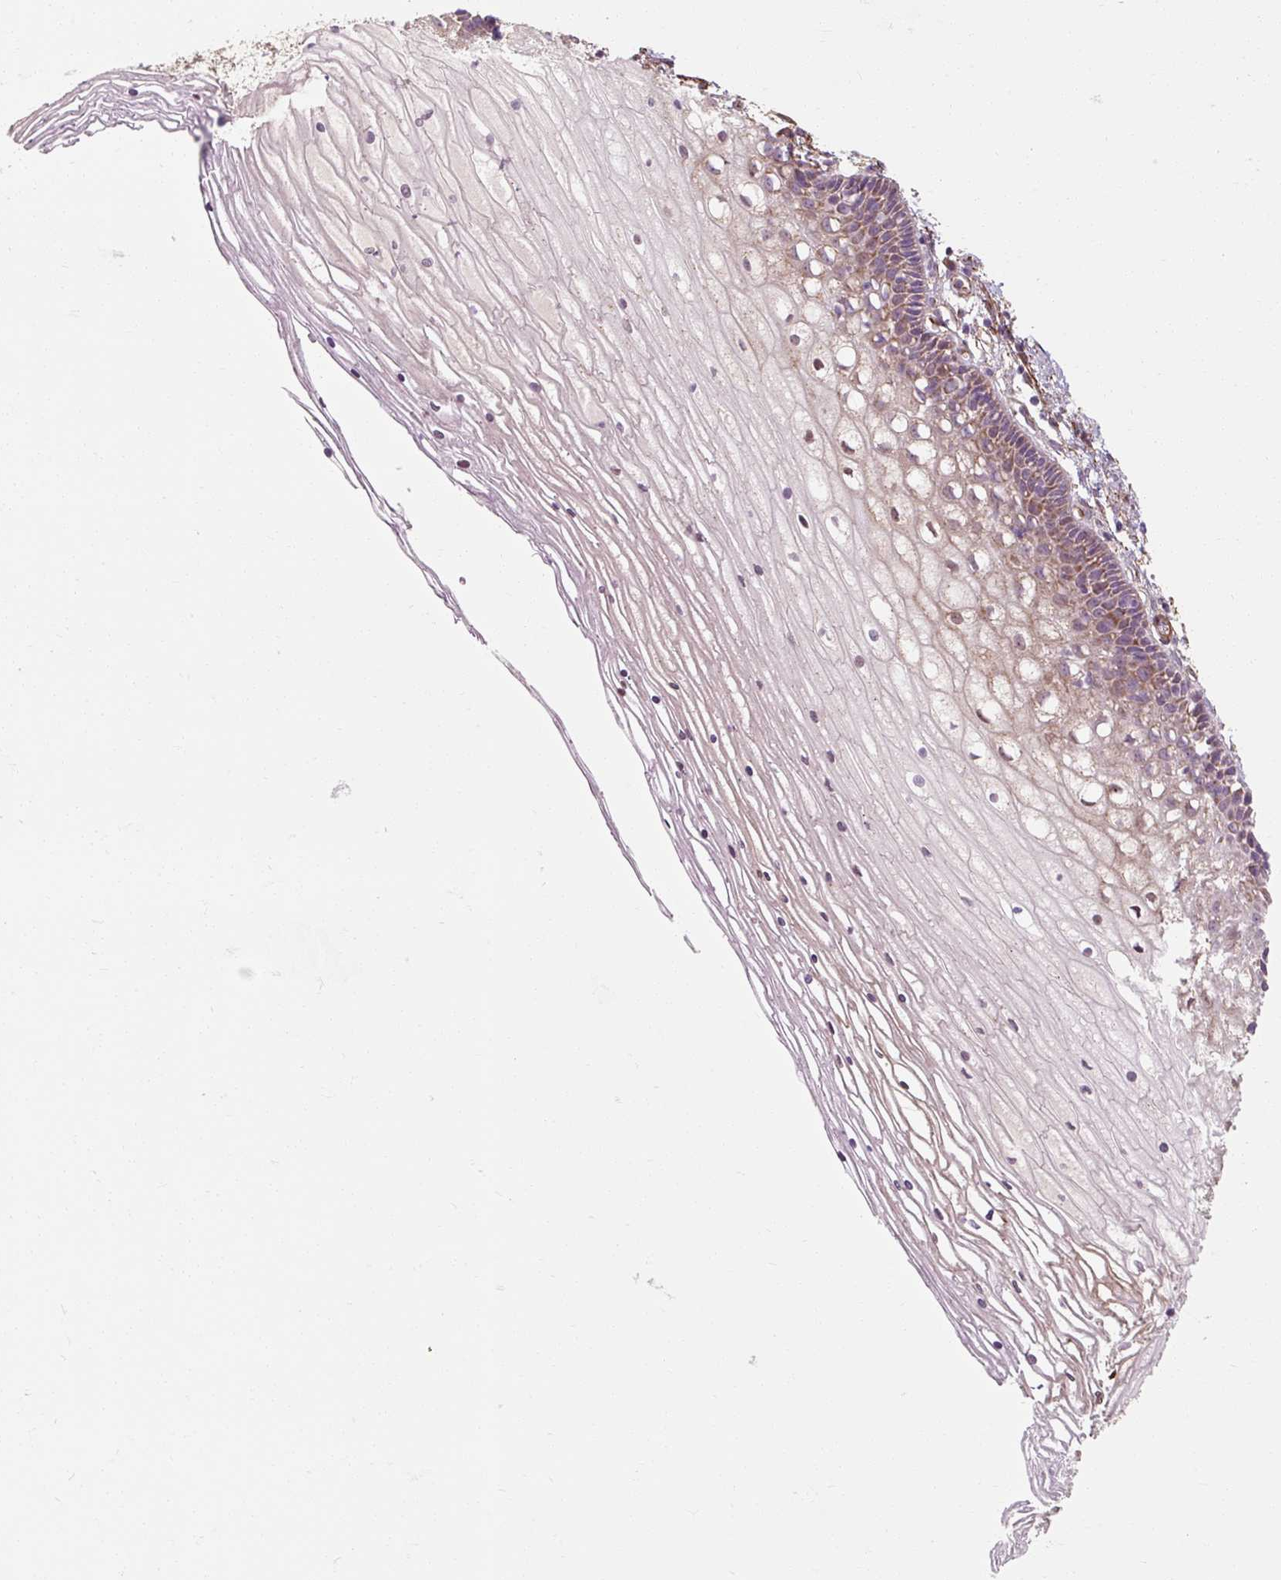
{"staining": {"intensity": "negative", "quantity": "none", "location": "none"}, "tissue": "cervix", "cell_type": "Glandular cells", "image_type": "normal", "snomed": [{"axis": "morphology", "description": "Normal tissue, NOS"}, {"axis": "topography", "description": "Cervix"}], "caption": "DAB (3,3'-diaminobenzidine) immunohistochemical staining of benign human cervix displays no significant positivity in glandular cells.", "gene": "MRPS5", "patient": {"sex": "female", "age": 36}}